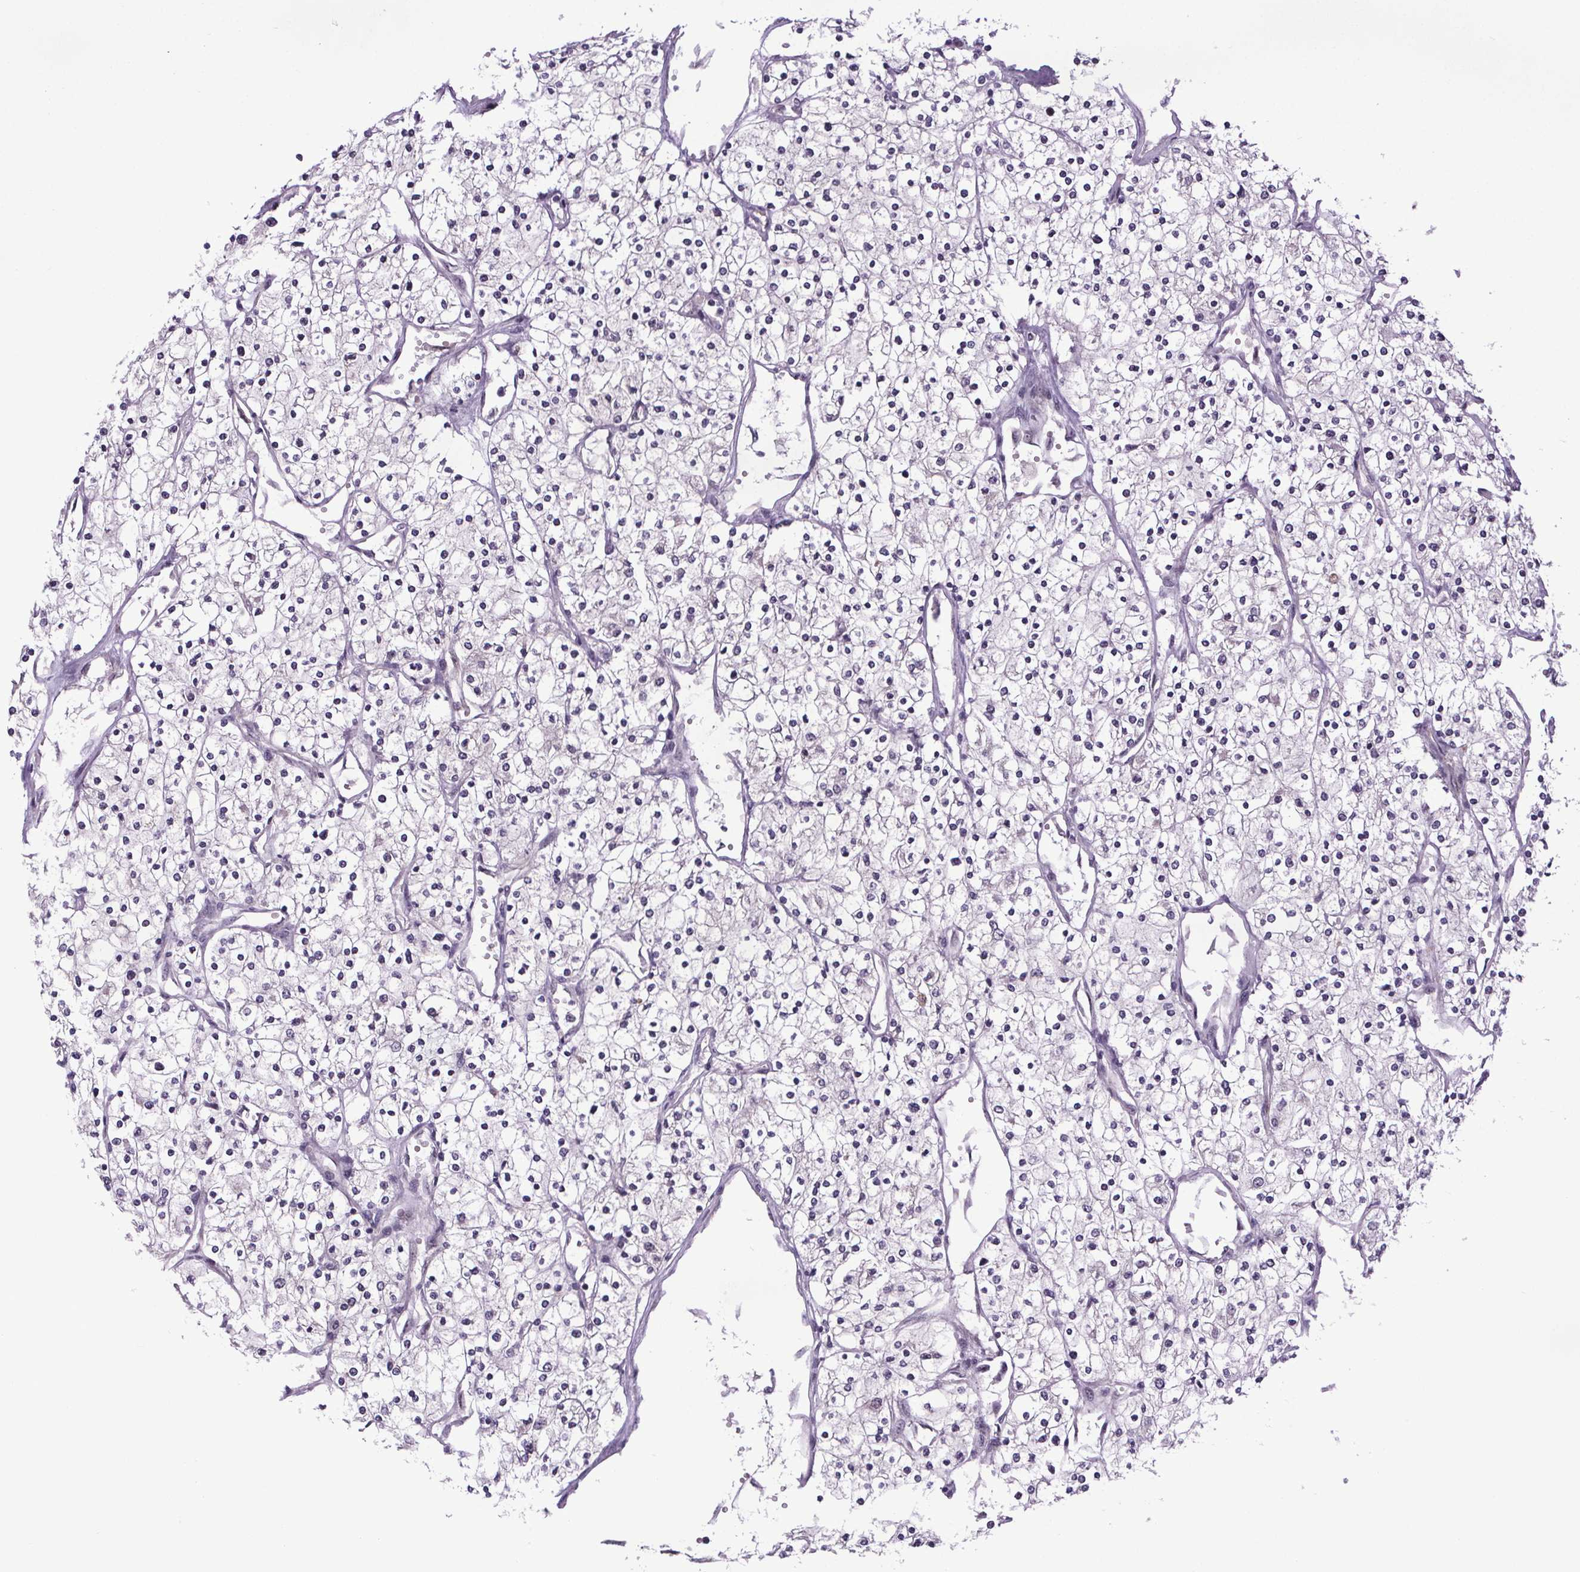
{"staining": {"intensity": "negative", "quantity": "none", "location": "none"}, "tissue": "renal cancer", "cell_type": "Tumor cells", "image_type": "cancer", "snomed": [{"axis": "morphology", "description": "Adenocarcinoma, NOS"}, {"axis": "topography", "description": "Kidney"}], "caption": "This is a photomicrograph of IHC staining of adenocarcinoma (renal), which shows no staining in tumor cells.", "gene": "ATMIN", "patient": {"sex": "male", "age": 80}}